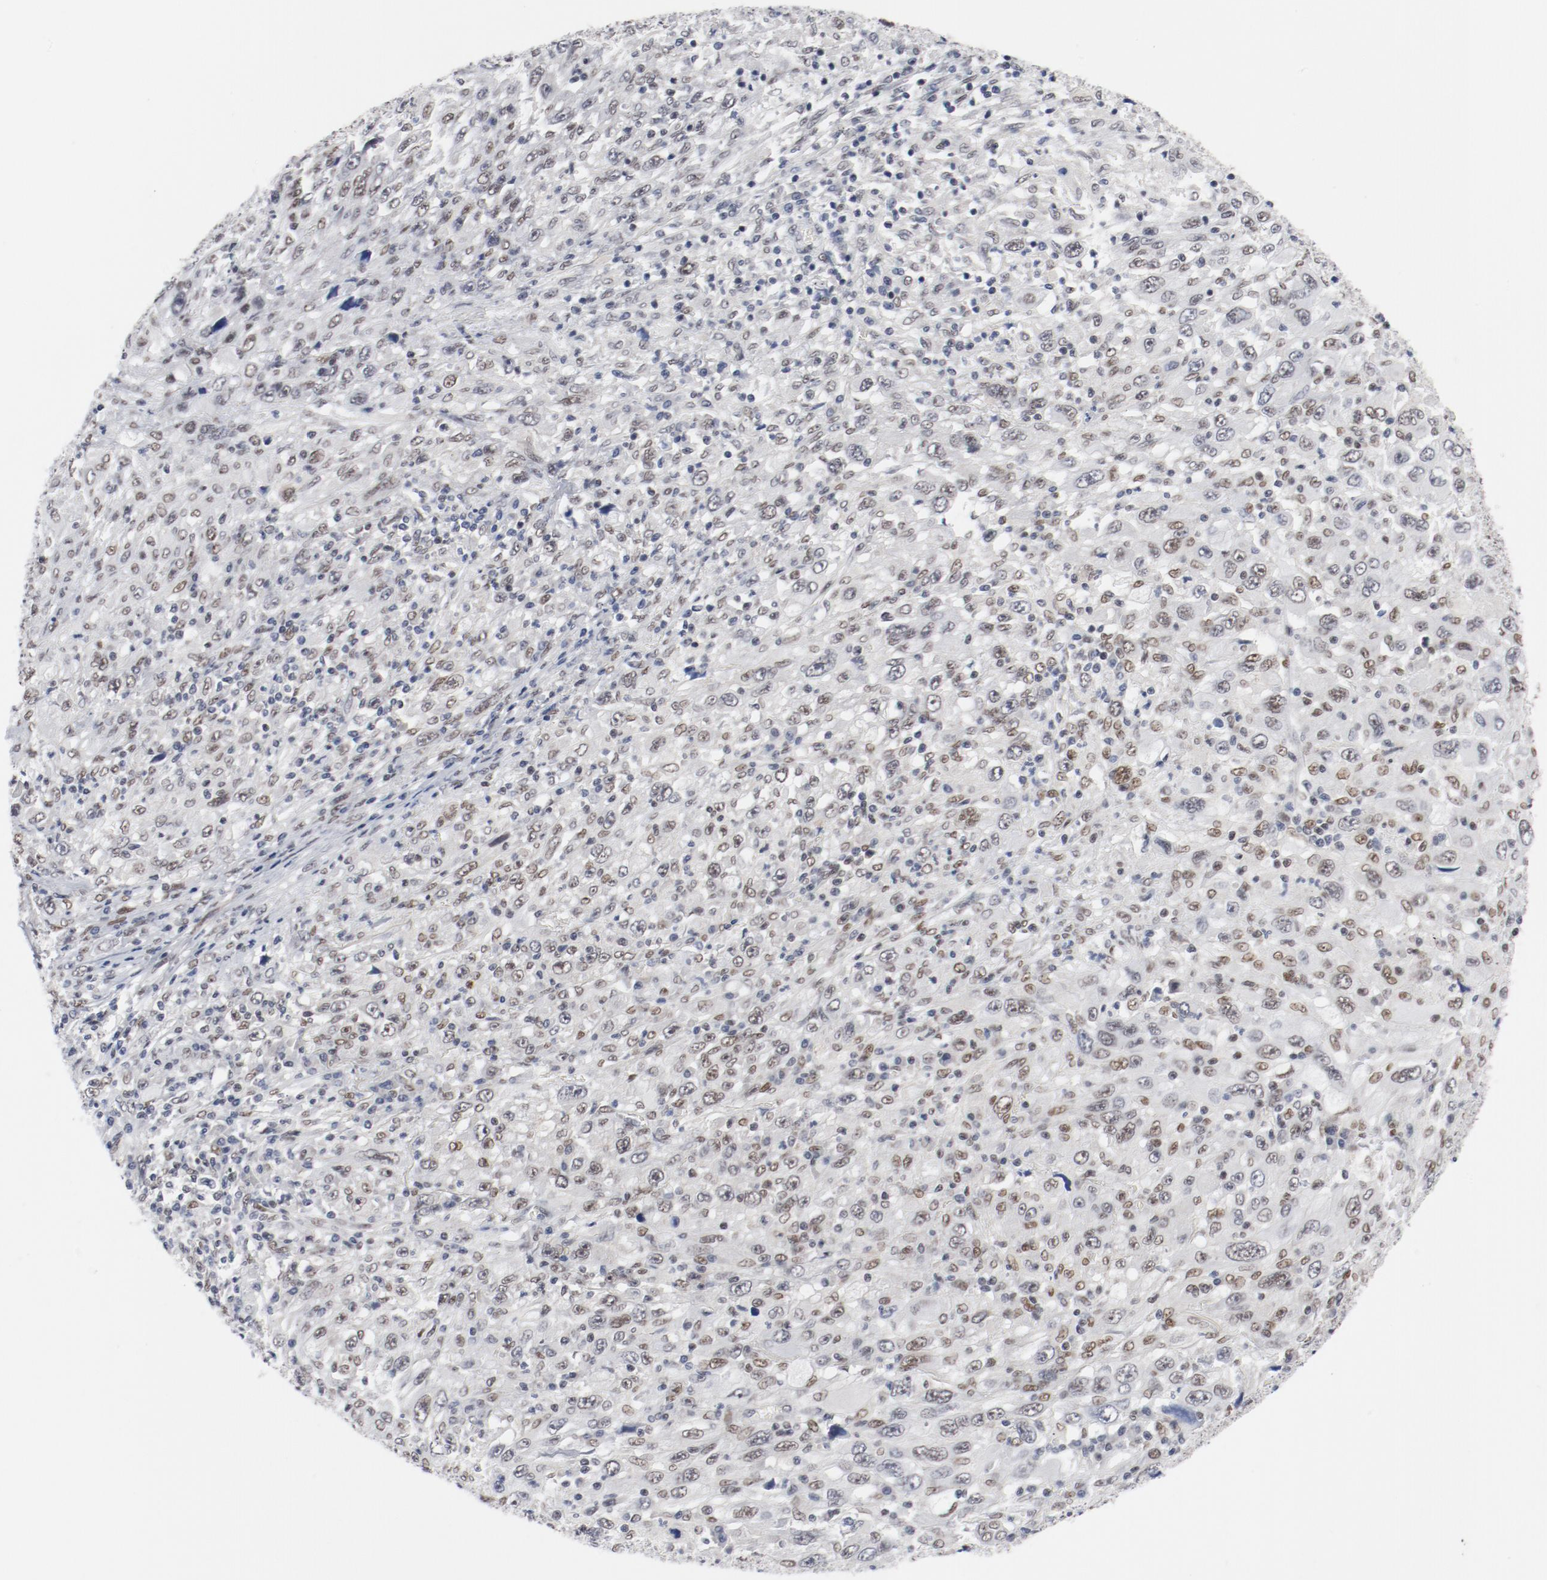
{"staining": {"intensity": "weak", "quantity": ">75%", "location": "nuclear"}, "tissue": "melanoma", "cell_type": "Tumor cells", "image_type": "cancer", "snomed": [{"axis": "morphology", "description": "Malignant melanoma, Metastatic site"}, {"axis": "topography", "description": "Skin"}], "caption": "This is a micrograph of immunohistochemistry (IHC) staining of melanoma, which shows weak expression in the nuclear of tumor cells.", "gene": "ARNT", "patient": {"sex": "female", "age": 56}}